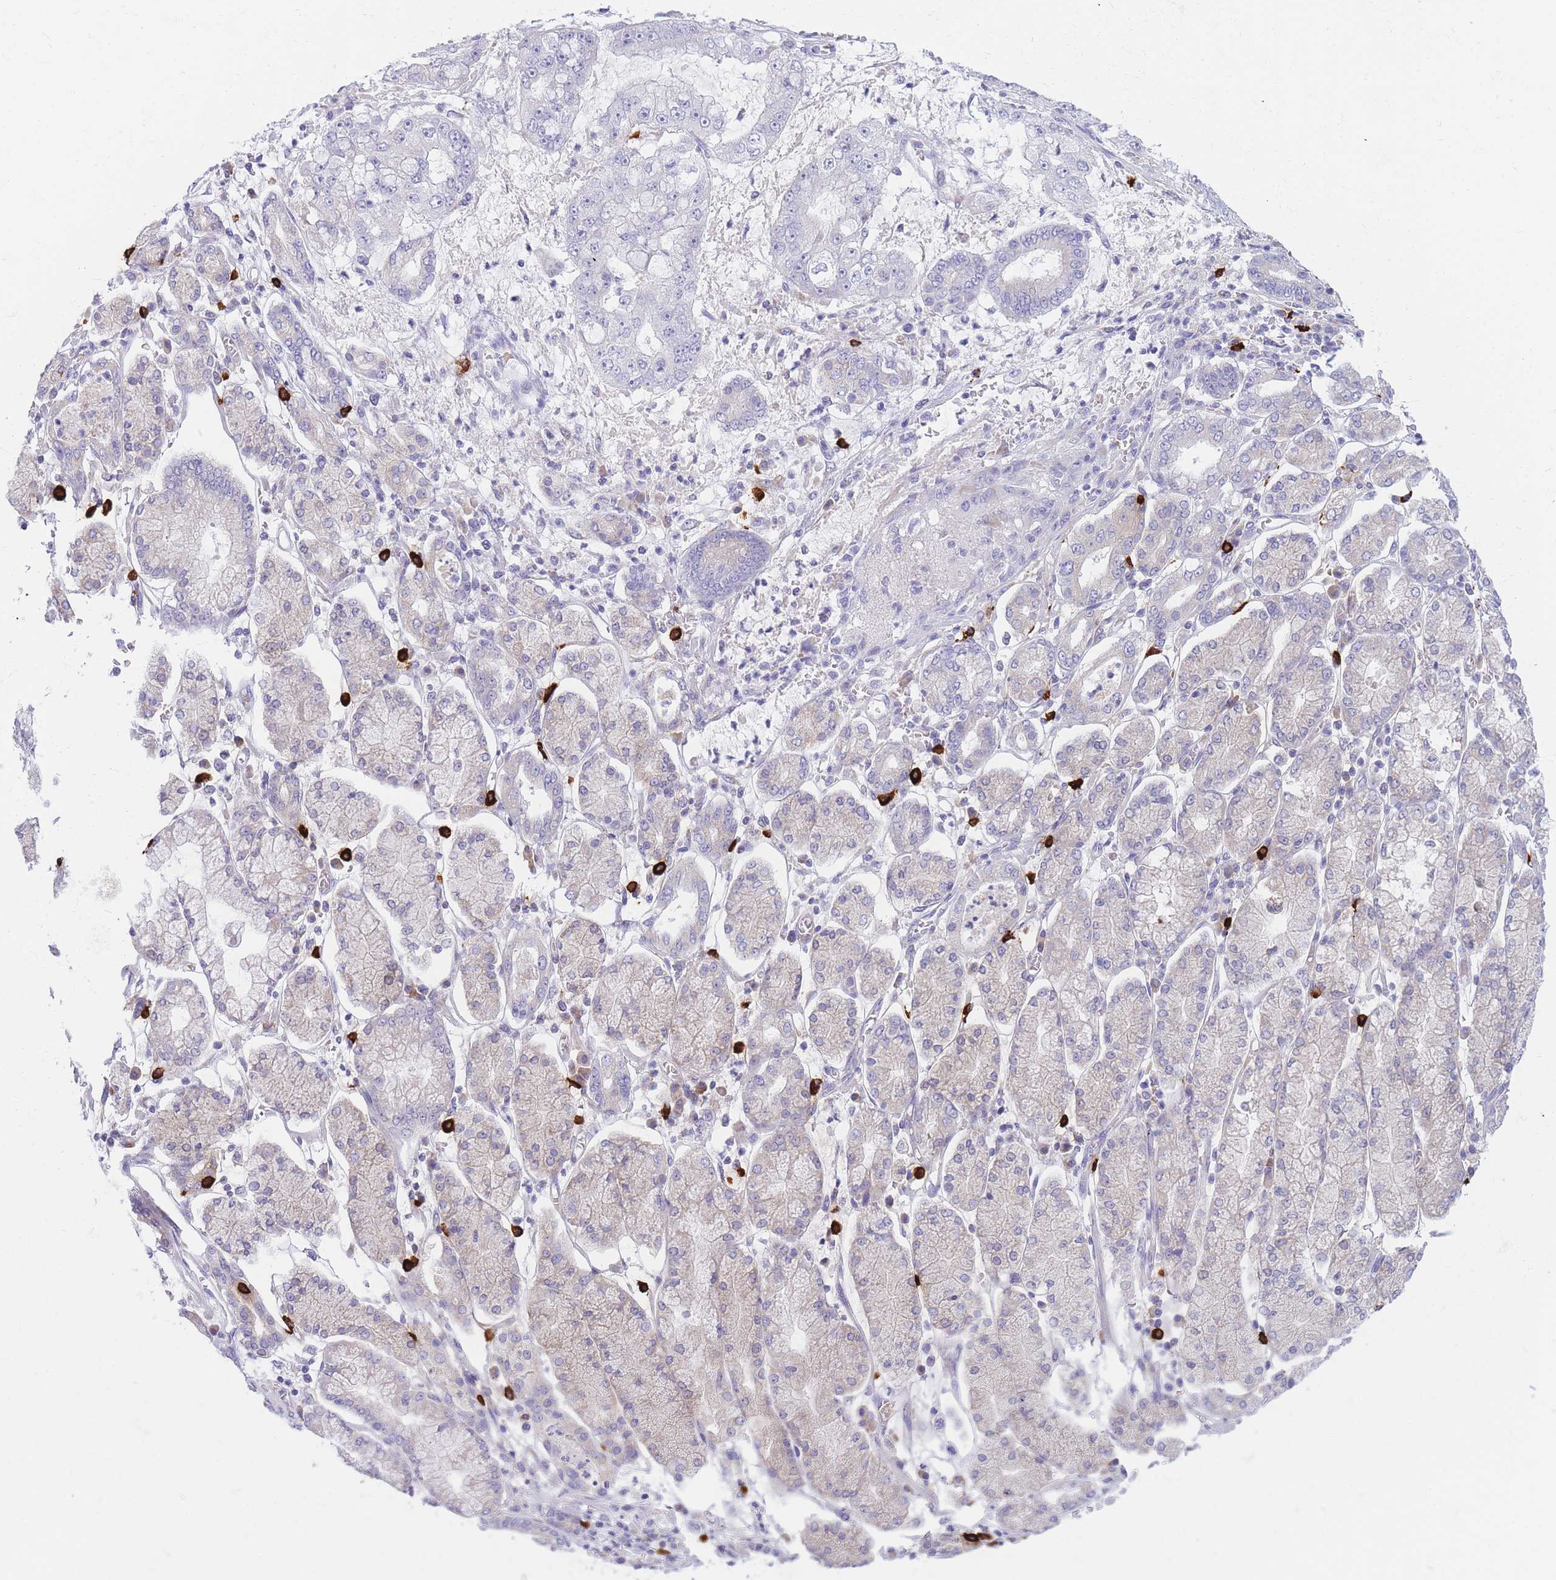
{"staining": {"intensity": "negative", "quantity": "none", "location": "none"}, "tissue": "stomach cancer", "cell_type": "Tumor cells", "image_type": "cancer", "snomed": [{"axis": "morphology", "description": "Adenocarcinoma, NOS"}, {"axis": "topography", "description": "Stomach"}], "caption": "Immunohistochemical staining of stomach adenocarcinoma exhibits no significant positivity in tumor cells.", "gene": "TPSD1", "patient": {"sex": "male", "age": 76}}